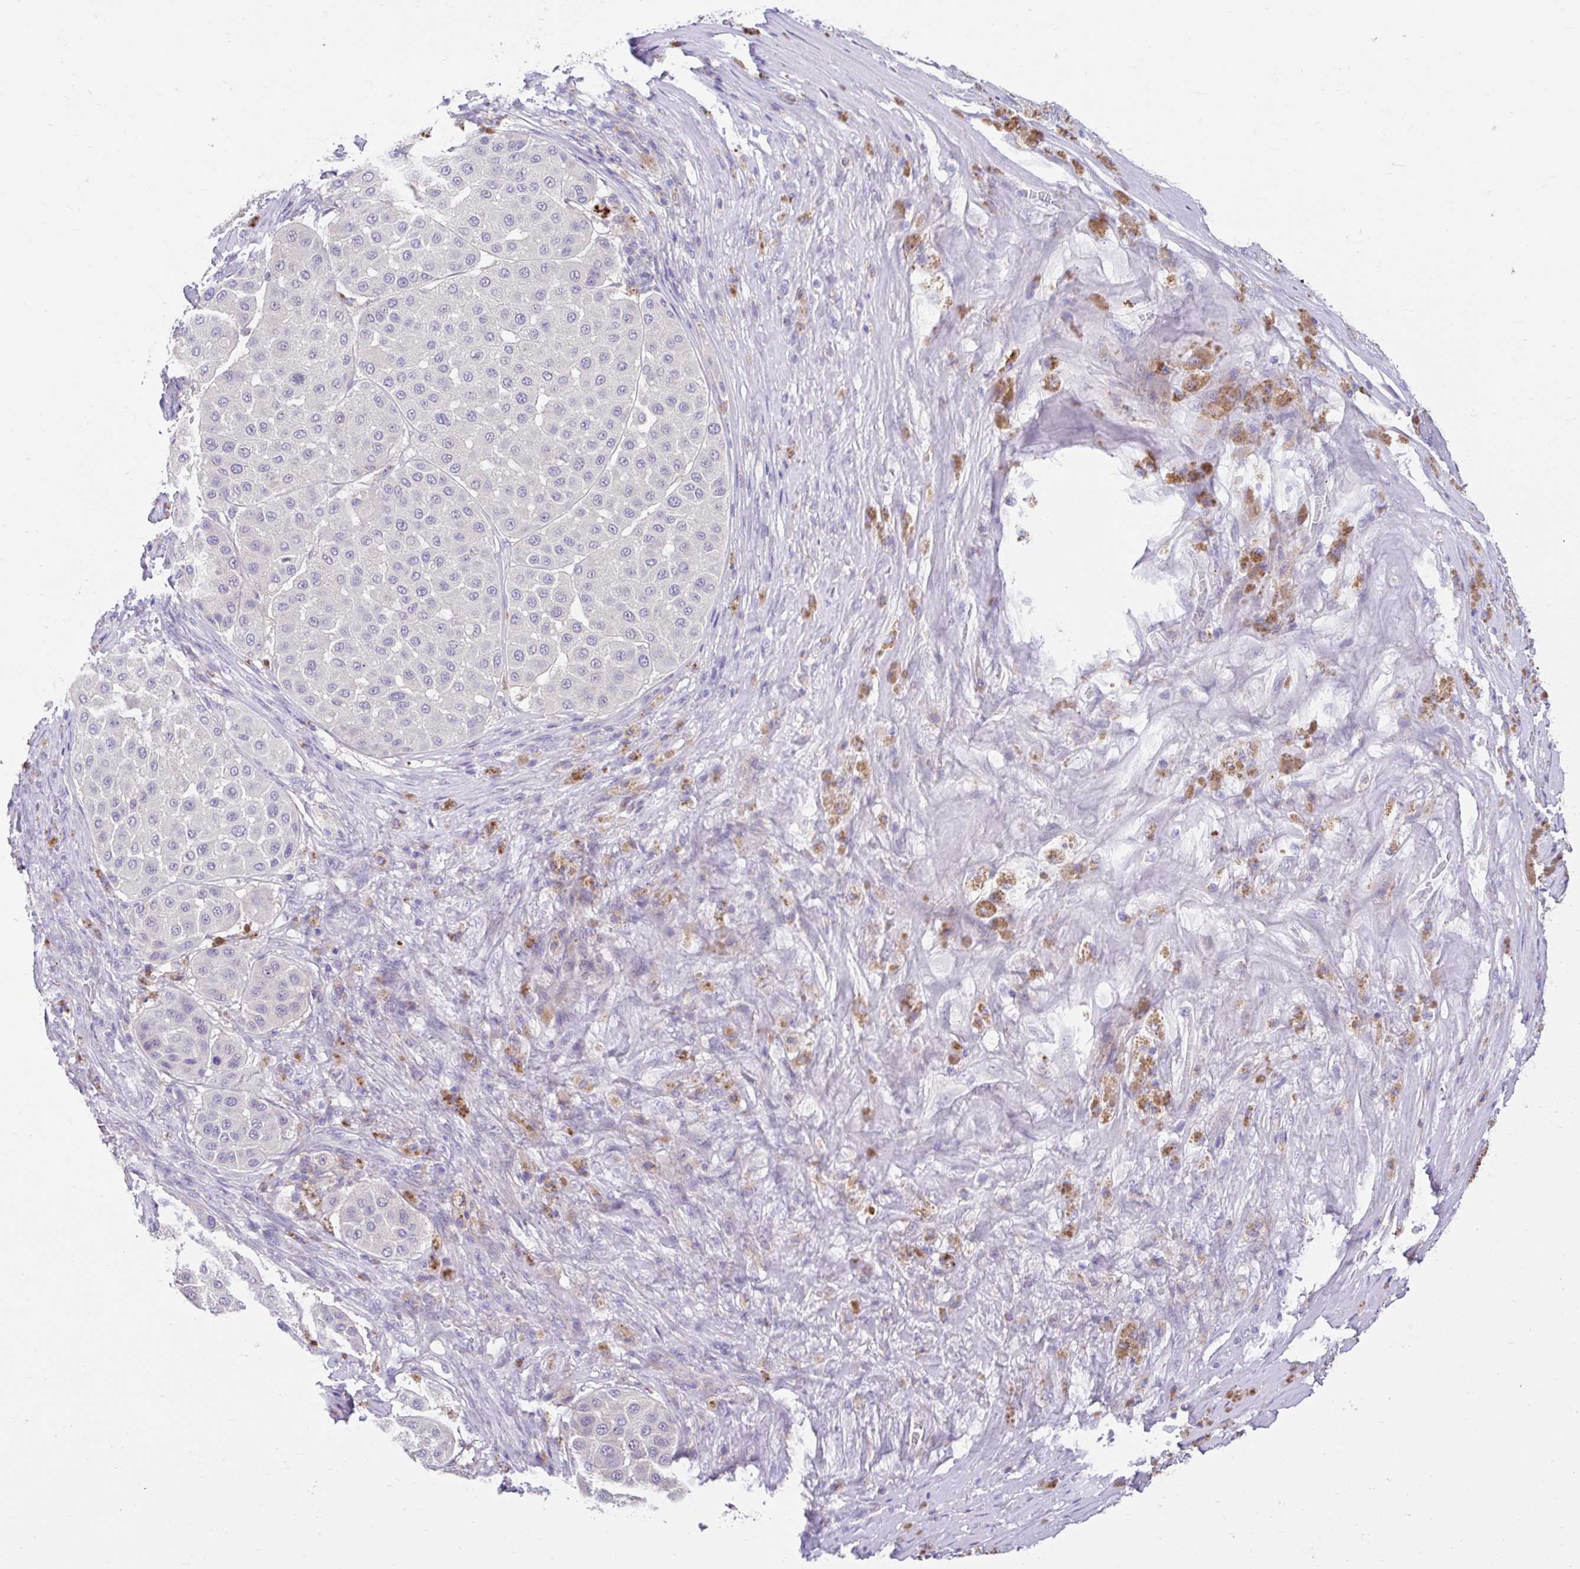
{"staining": {"intensity": "negative", "quantity": "none", "location": "none"}, "tissue": "melanoma", "cell_type": "Tumor cells", "image_type": "cancer", "snomed": [{"axis": "morphology", "description": "Malignant melanoma, Metastatic site"}, {"axis": "topography", "description": "Smooth muscle"}], "caption": "Protein analysis of malignant melanoma (metastatic site) demonstrates no significant positivity in tumor cells. The staining is performed using DAB (3,3'-diaminobenzidine) brown chromogen with nuclei counter-stained in using hematoxylin.", "gene": "ZNF33A", "patient": {"sex": "male", "age": 41}}